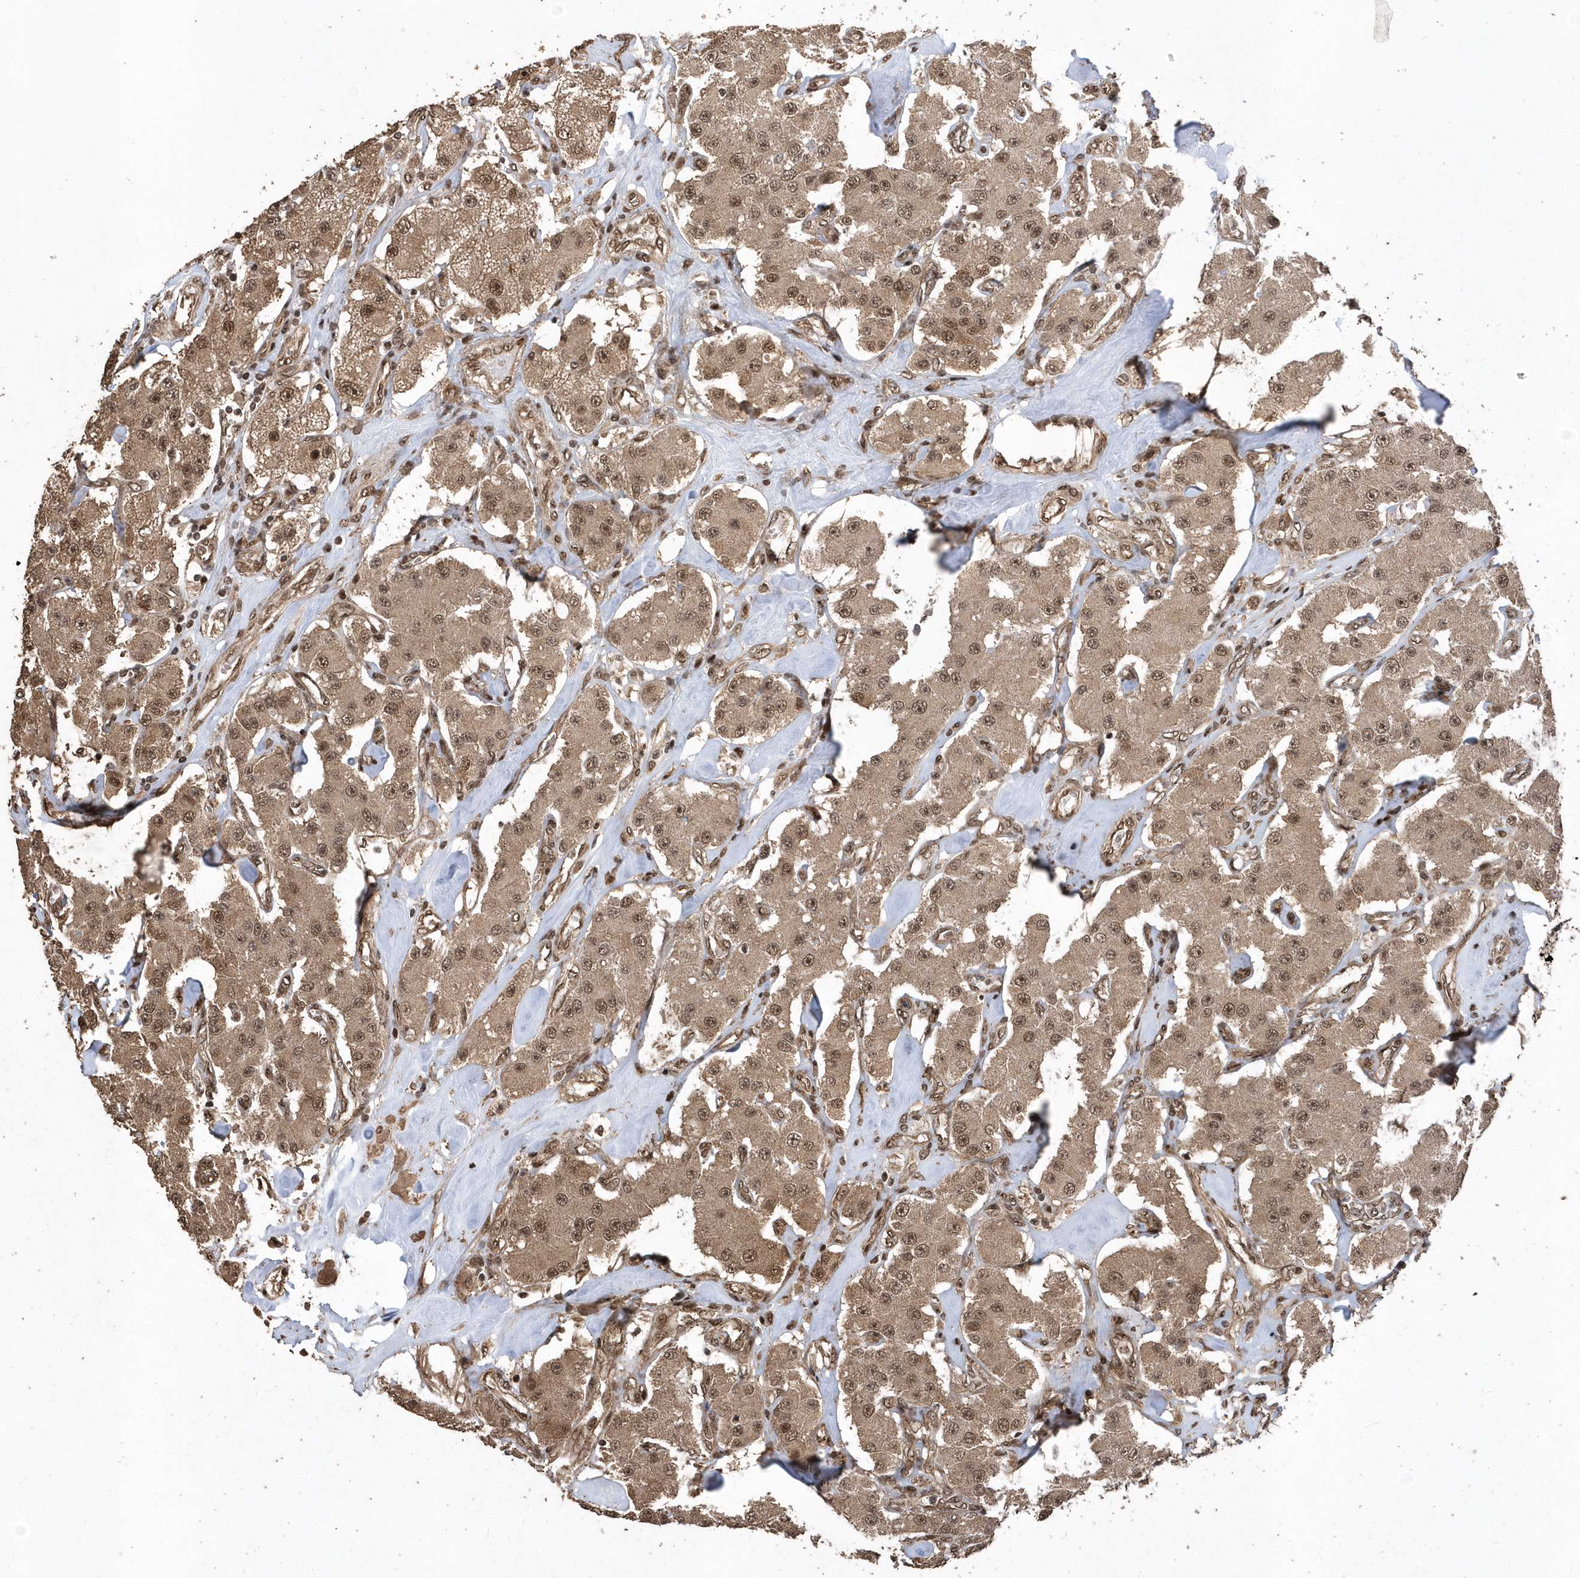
{"staining": {"intensity": "moderate", "quantity": ">75%", "location": "cytoplasmic/membranous,nuclear"}, "tissue": "carcinoid", "cell_type": "Tumor cells", "image_type": "cancer", "snomed": [{"axis": "morphology", "description": "Carcinoid, malignant, NOS"}, {"axis": "topography", "description": "Pancreas"}], "caption": "Malignant carcinoid was stained to show a protein in brown. There is medium levels of moderate cytoplasmic/membranous and nuclear staining in approximately >75% of tumor cells.", "gene": "INTS12", "patient": {"sex": "male", "age": 41}}